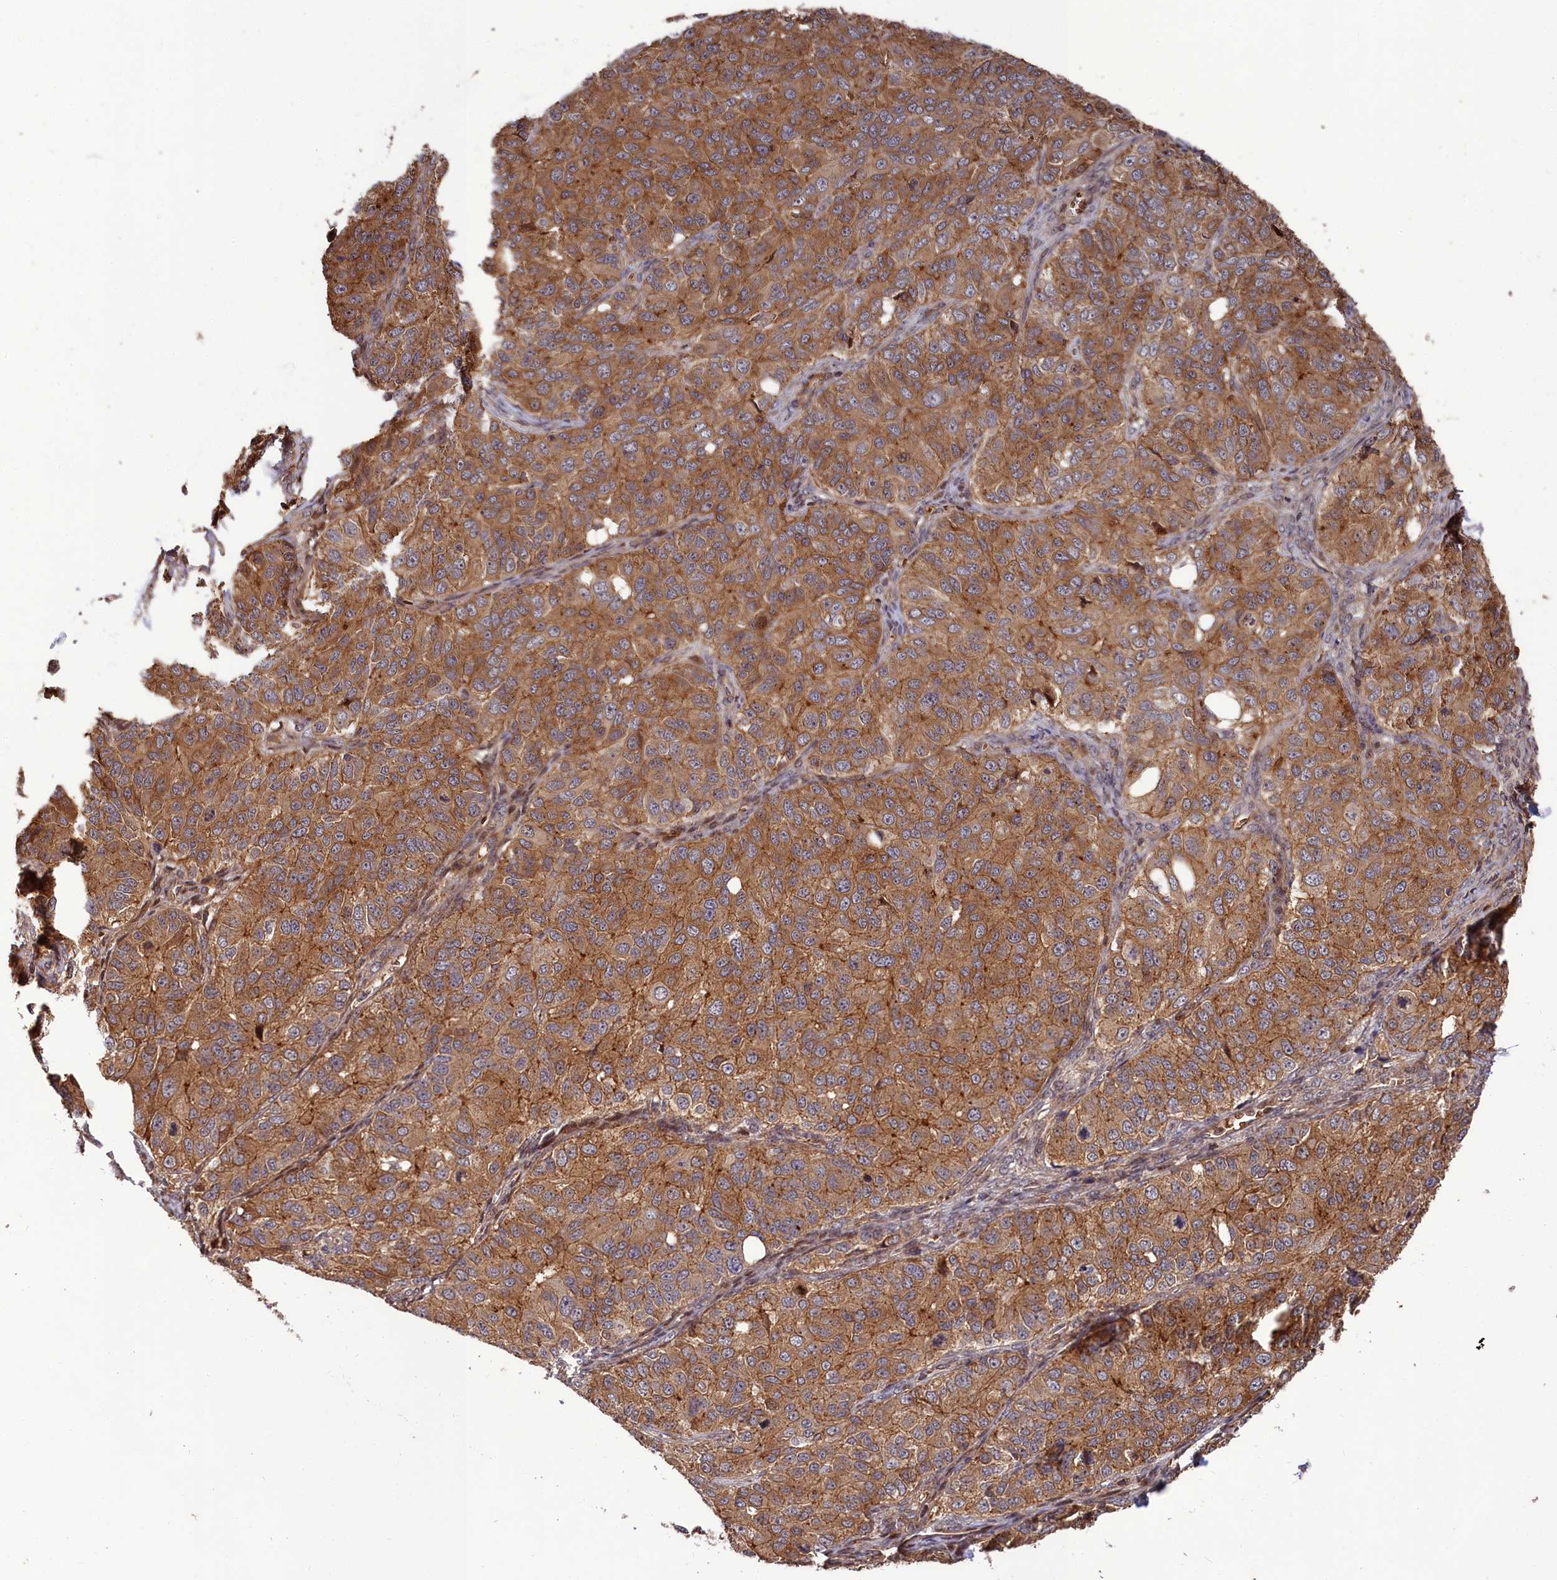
{"staining": {"intensity": "strong", "quantity": ">75%", "location": "cytoplasmic/membranous"}, "tissue": "ovarian cancer", "cell_type": "Tumor cells", "image_type": "cancer", "snomed": [{"axis": "morphology", "description": "Carcinoma, endometroid"}, {"axis": "topography", "description": "Ovary"}], "caption": "A brown stain labels strong cytoplasmic/membranous positivity of a protein in ovarian cancer (endometroid carcinoma) tumor cells.", "gene": "TNKS1BP1", "patient": {"sex": "female", "age": 51}}